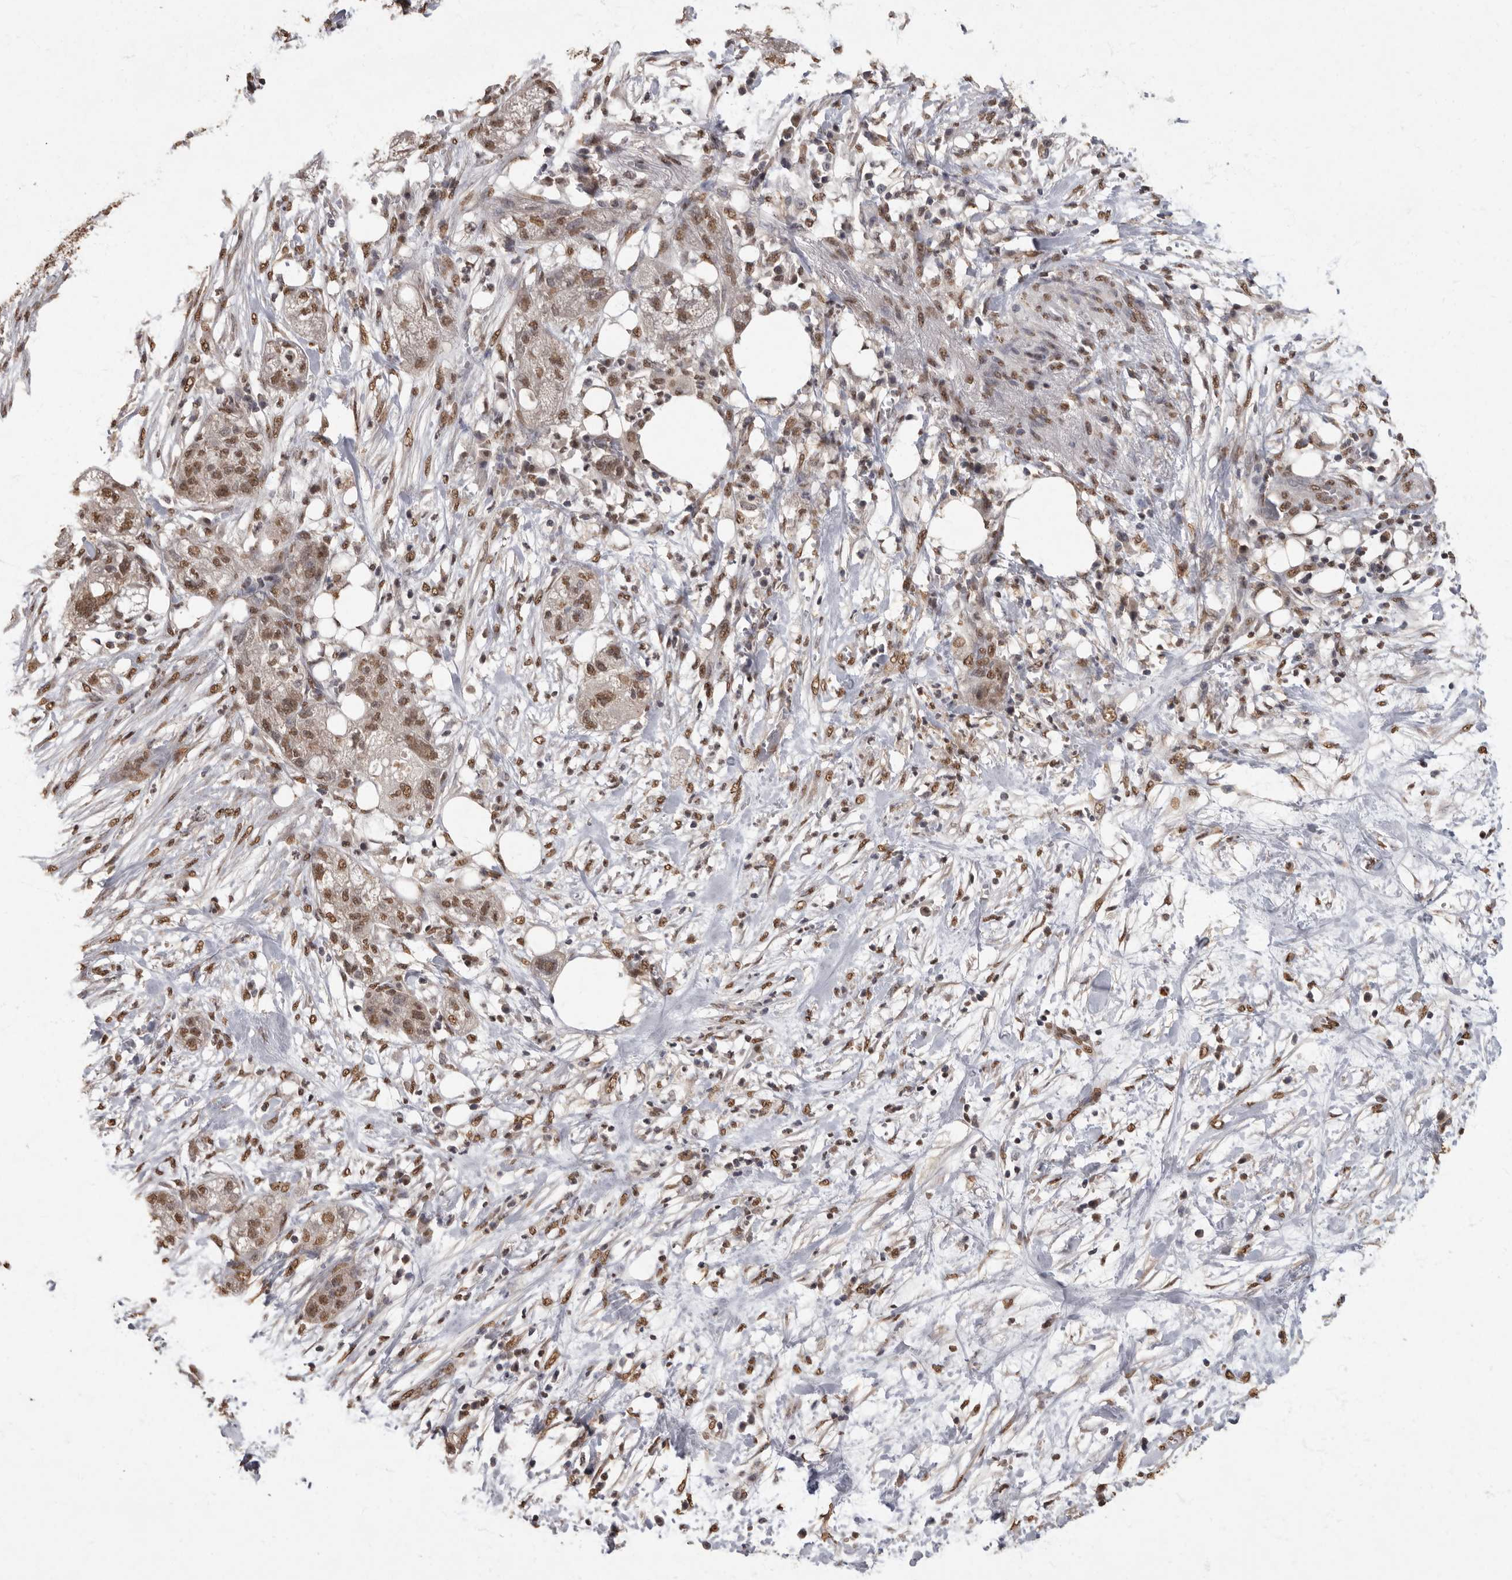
{"staining": {"intensity": "moderate", "quantity": ">75%", "location": "nuclear"}, "tissue": "pancreatic cancer", "cell_type": "Tumor cells", "image_type": "cancer", "snomed": [{"axis": "morphology", "description": "Adenocarcinoma, NOS"}, {"axis": "topography", "description": "Pancreas"}], "caption": "Adenocarcinoma (pancreatic) stained for a protein displays moderate nuclear positivity in tumor cells.", "gene": "NBL1", "patient": {"sex": "female", "age": 78}}